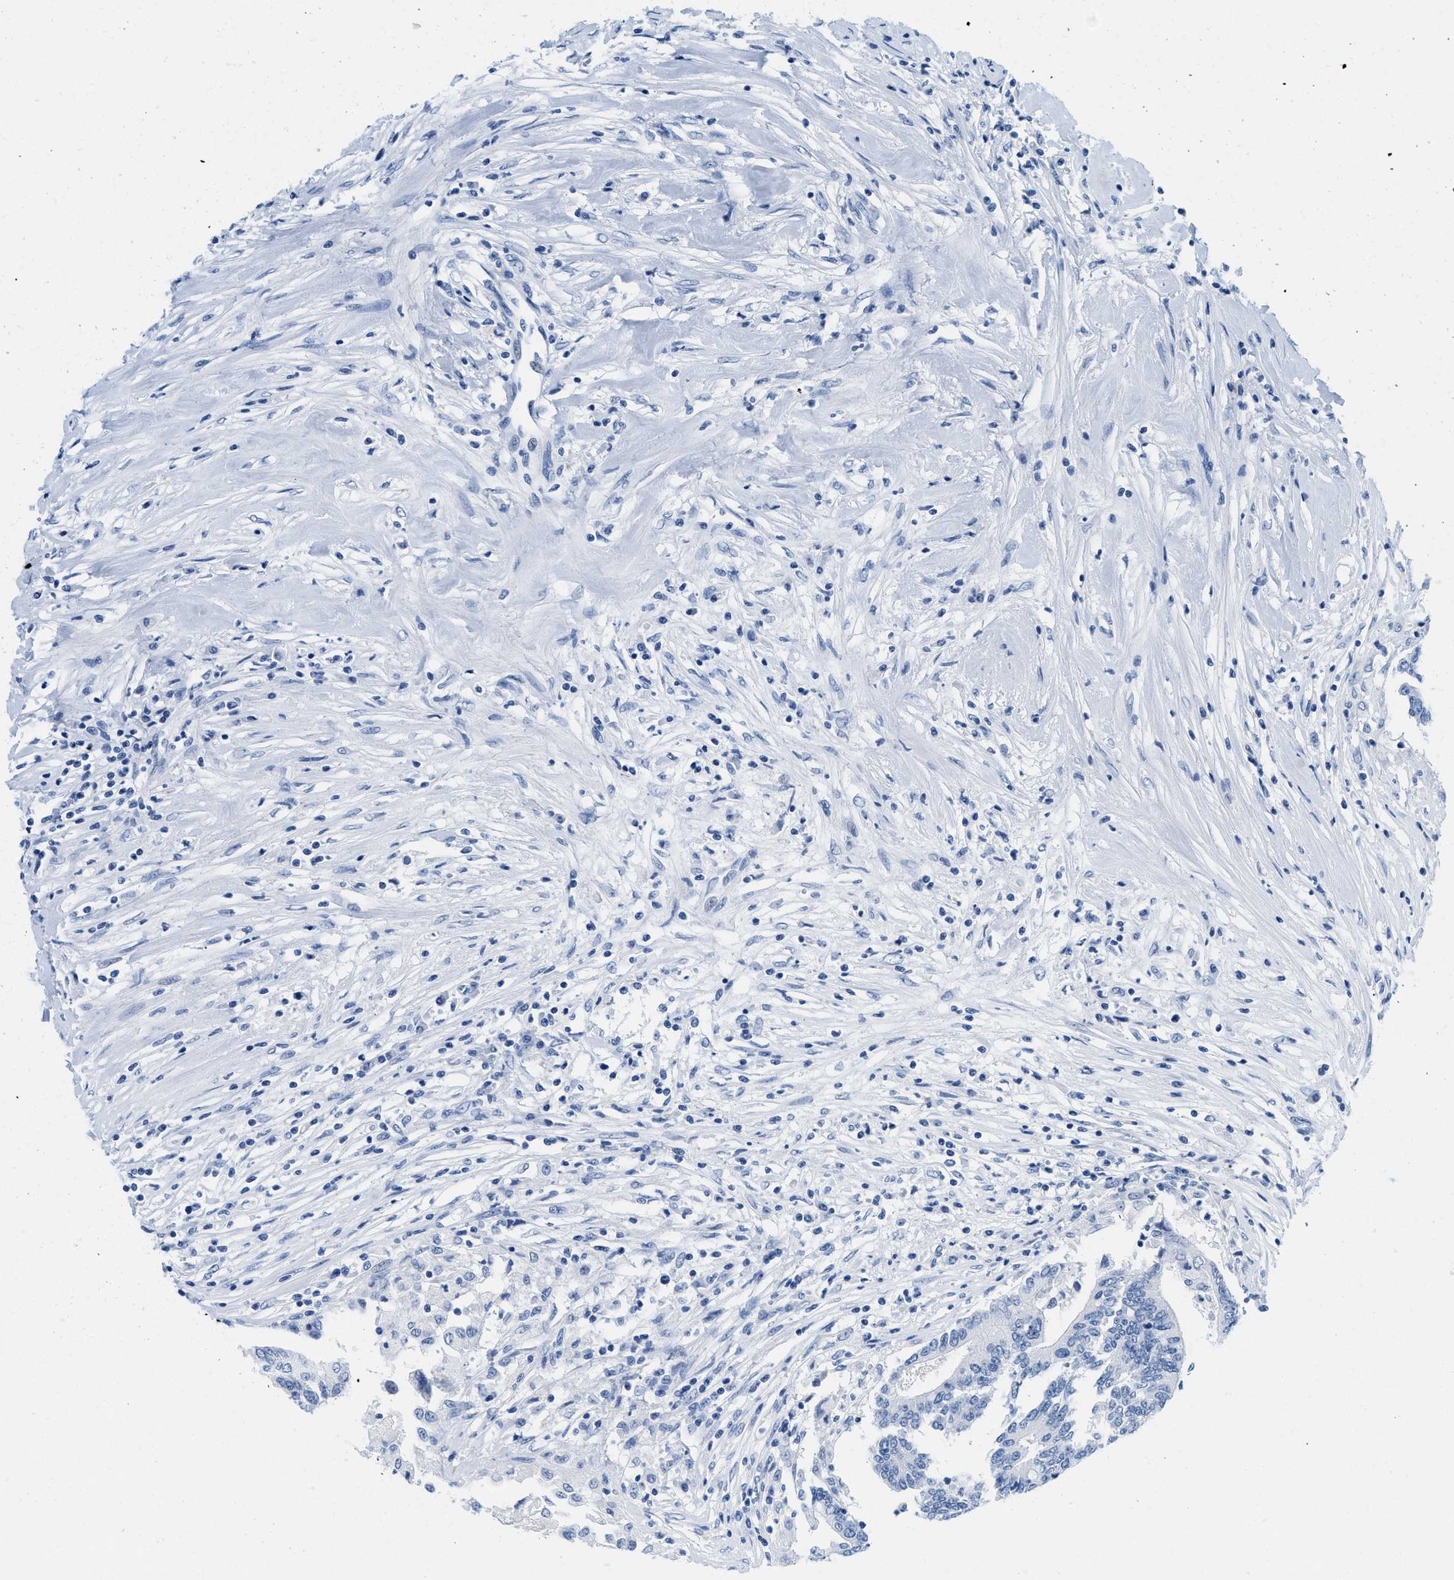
{"staining": {"intensity": "negative", "quantity": "none", "location": "none"}, "tissue": "colorectal cancer", "cell_type": "Tumor cells", "image_type": "cancer", "snomed": [{"axis": "morphology", "description": "Adenocarcinoma, NOS"}, {"axis": "topography", "description": "Rectum"}], "caption": "DAB immunohistochemical staining of human colorectal cancer (adenocarcinoma) shows no significant staining in tumor cells. Brightfield microscopy of immunohistochemistry stained with DAB (brown) and hematoxylin (blue), captured at high magnification.", "gene": "GSN", "patient": {"sex": "male", "age": 63}}